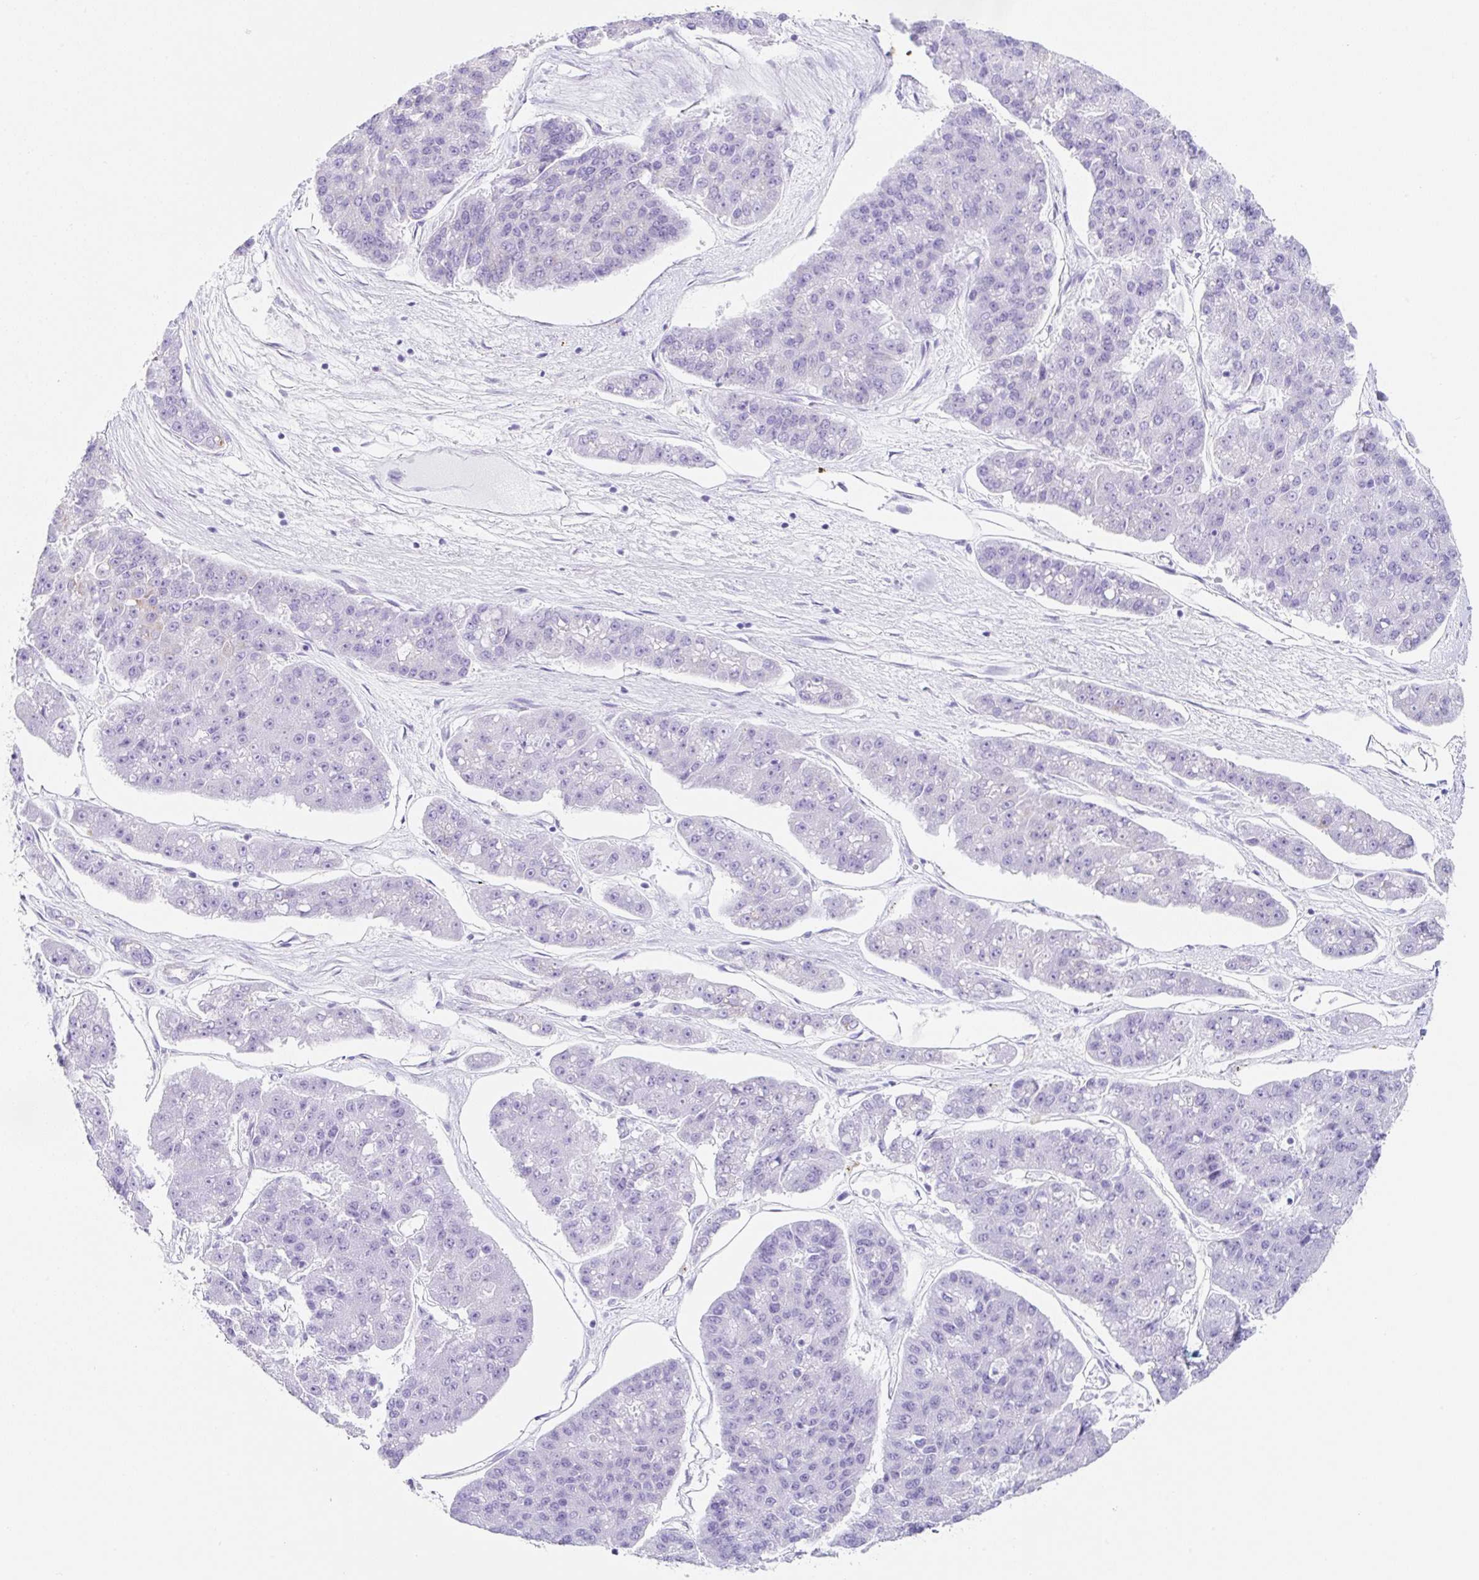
{"staining": {"intensity": "negative", "quantity": "none", "location": "none"}, "tissue": "pancreatic cancer", "cell_type": "Tumor cells", "image_type": "cancer", "snomed": [{"axis": "morphology", "description": "Adenocarcinoma, NOS"}, {"axis": "topography", "description": "Pancreas"}], "caption": "IHC micrograph of pancreatic cancer stained for a protein (brown), which demonstrates no positivity in tumor cells.", "gene": "CLDND2", "patient": {"sex": "male", "age": 50}}